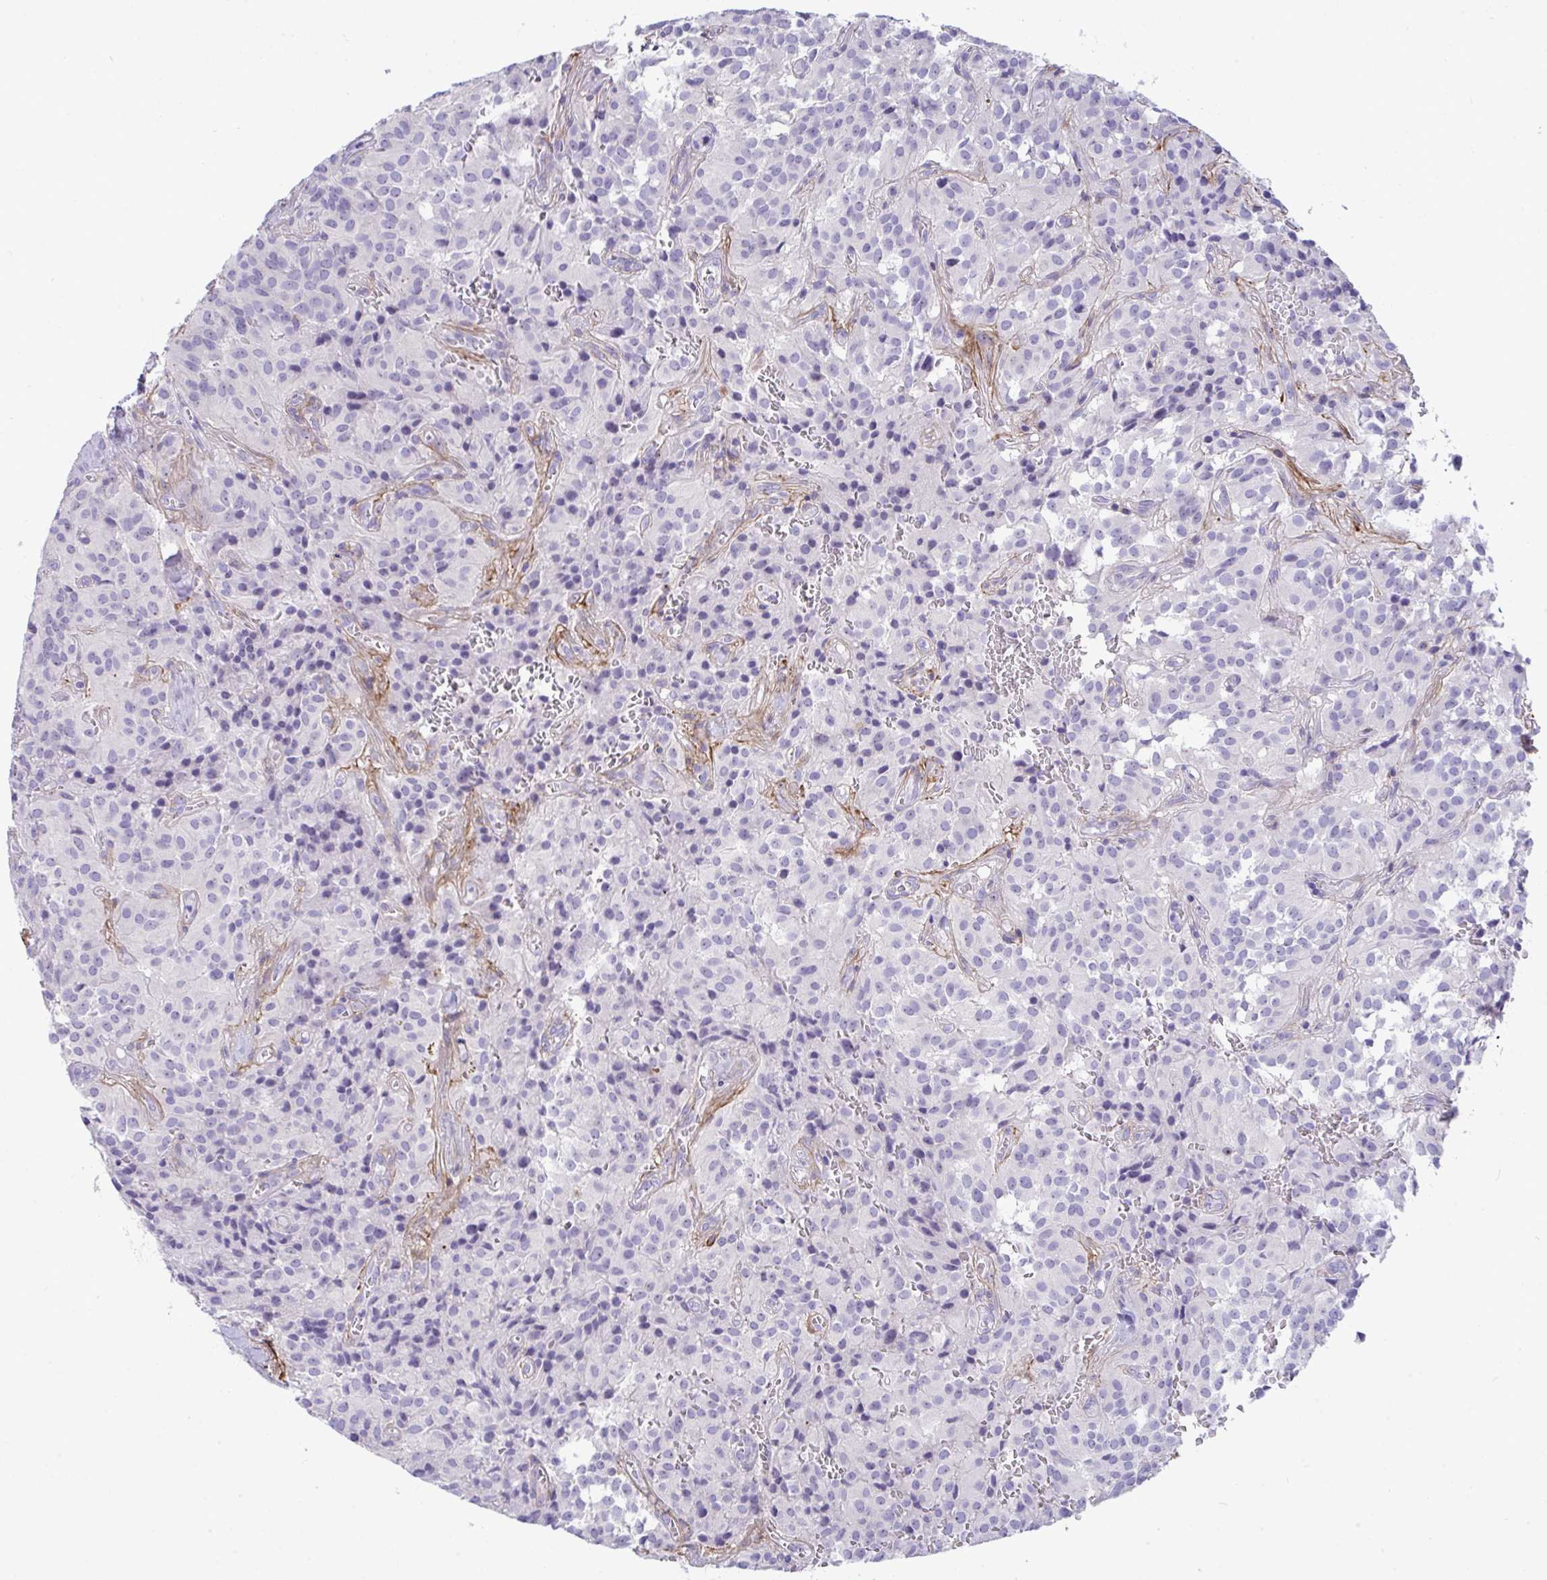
{"staining": {"intensity": "negative", "quantity": "none", "location": "none"}, "tissue": "glioma", "cell_type": "Tumor cells", "image_type": "cancer", "snomed": [{"axis": "morphology", "description": "Glioma, malignant, Low grade"}, {"axis": "topography", "description": "Brain"}], "caption": "A high-resolution micrograph shows IHC staining of malignant glioma (low-grade), which exhibits no significant staining in tumor cells.", "gene": "LHFPL6", "patient": {"sex": "male", "age": 42}}